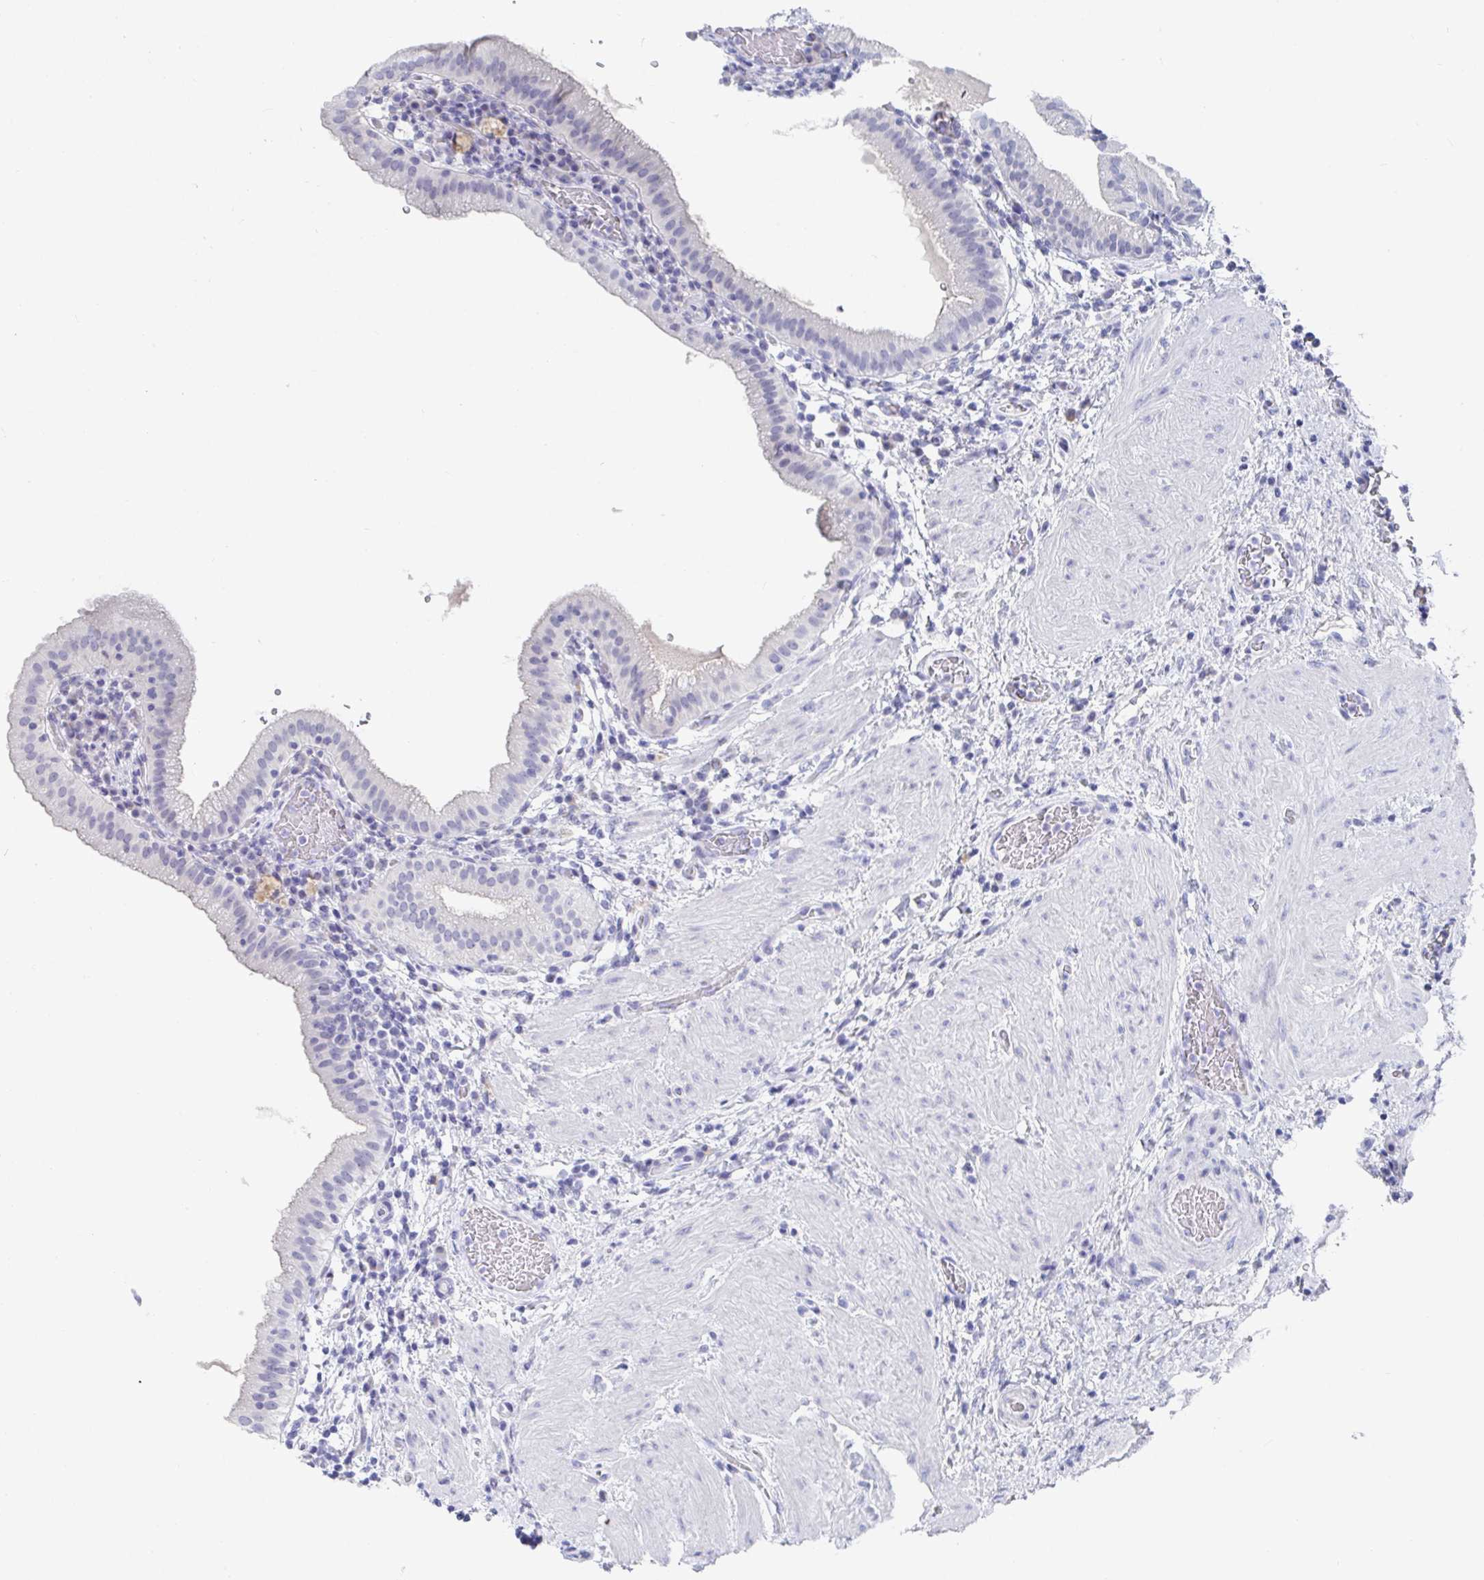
{"staining": {"intensity": "negative", "quantity": "none", "location": "none"}, "tissue": "gallbladder", "cell_type": "Glandular cells", "image_type": "normal", "snomed": [{"axis": "morphology", "description": "Normal tissue, NOS"}, {"axis": "topography", "description": "Gallbladder"}], "caption": "High power microscopy photomicrograph of an IHC image of normal gallbladder, revealing no significant positivity in glandular cells.", "gene": "TAS2R39", "patient": {"sex": "male", "age": 26}}